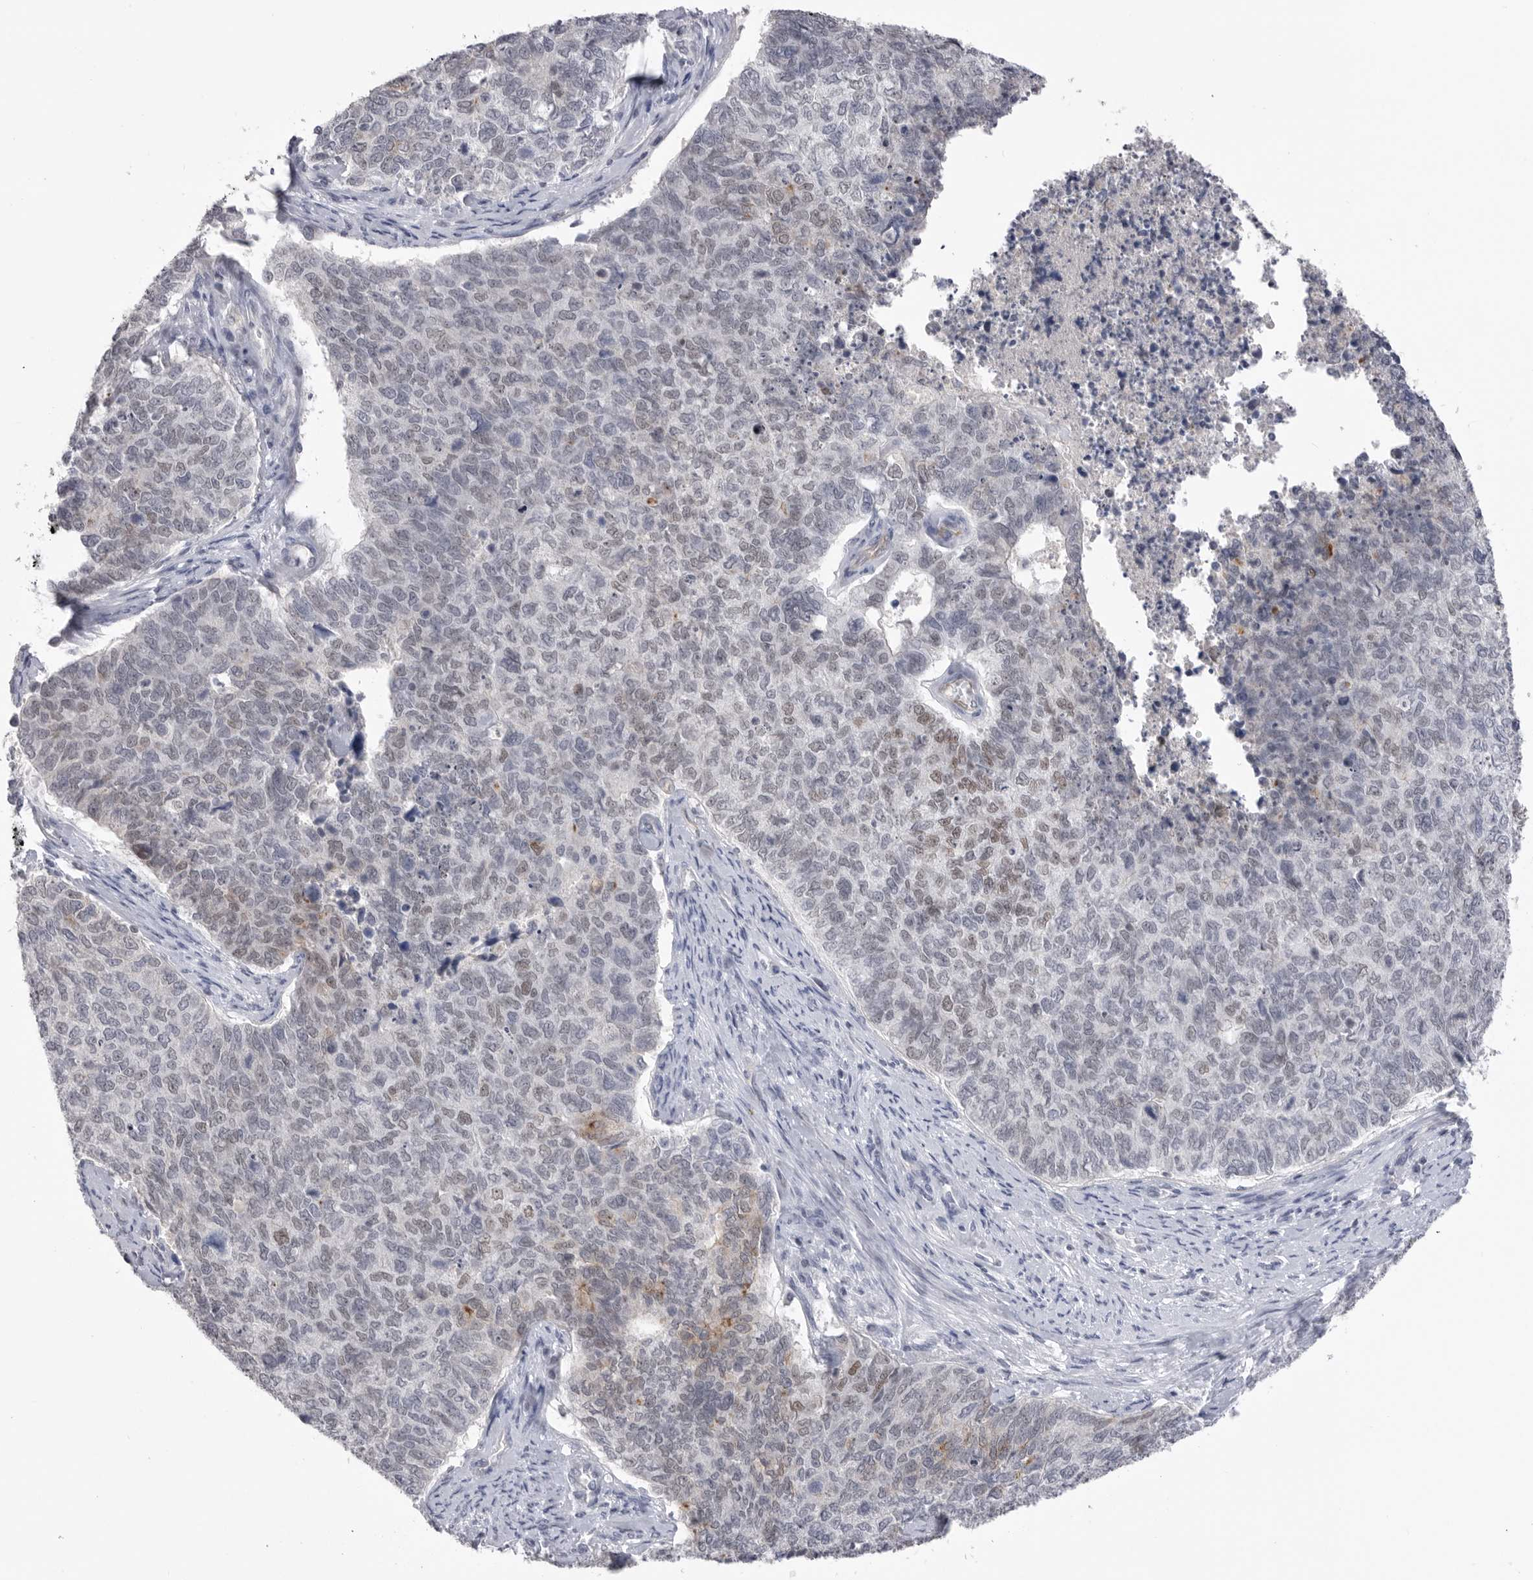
{"staining": {"intensity": "weak", "quantity": "<25%", "location": "nuclear"}, "tissue": "cervical cancer", "cell_type": "Tumor cells", "image_type": "cancer", "snomed": [{"axis": "morphology", "description": "Squamous cell carcinoma, NOS"}, {"axis": "topography", "description": "Cervix"}], "caption": "Immunohistochemical staining of cervical cancer (squamous cell carcinoma) shows no significant expression in tumor cells. (Brightfield microscopy of DAB (3,3'-diaminobenzidine) immunohistochemistry at high magnification).", "gene": "ZBTB7B", "patient": {"sex": "female", "age": 63}}